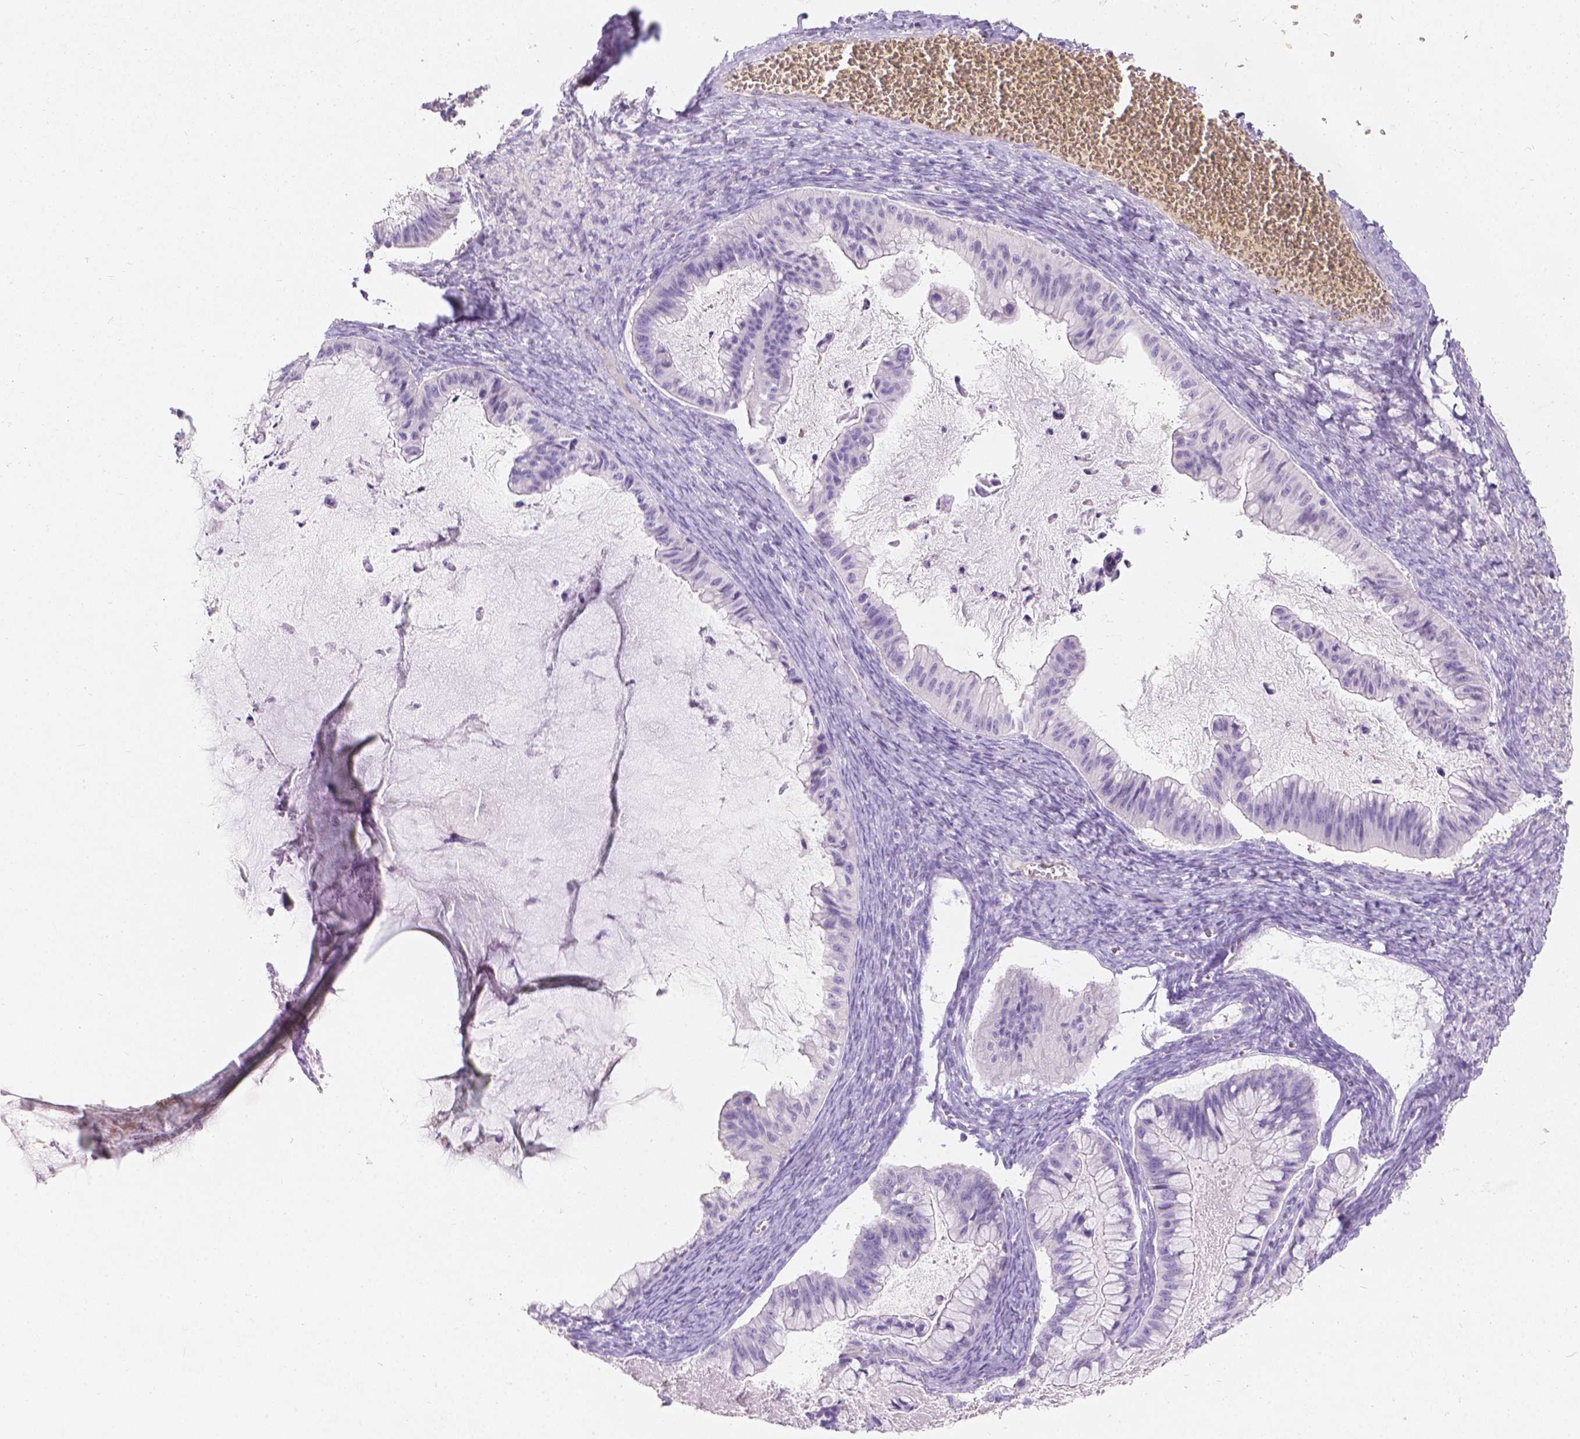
{"staining": {"intensity": "negative", "quantity": "none", "location": "none"}, "tissue": "ovarian cancer", "cell_type": "Tumor cells", "image_type": "cancer", "snomed": [{"axis": "morphology", "description": "Cystadenocarcinoma, mucinous, NOS"}, {"axis": "topography", "description": "Ovary"}], "caption": "Tumor cells show no significant protein positivity in ovarian mucinous cystadenocarcinoma.", "gene": "GAL3ST2", "patient": {"sex": "female", "age": 72}}